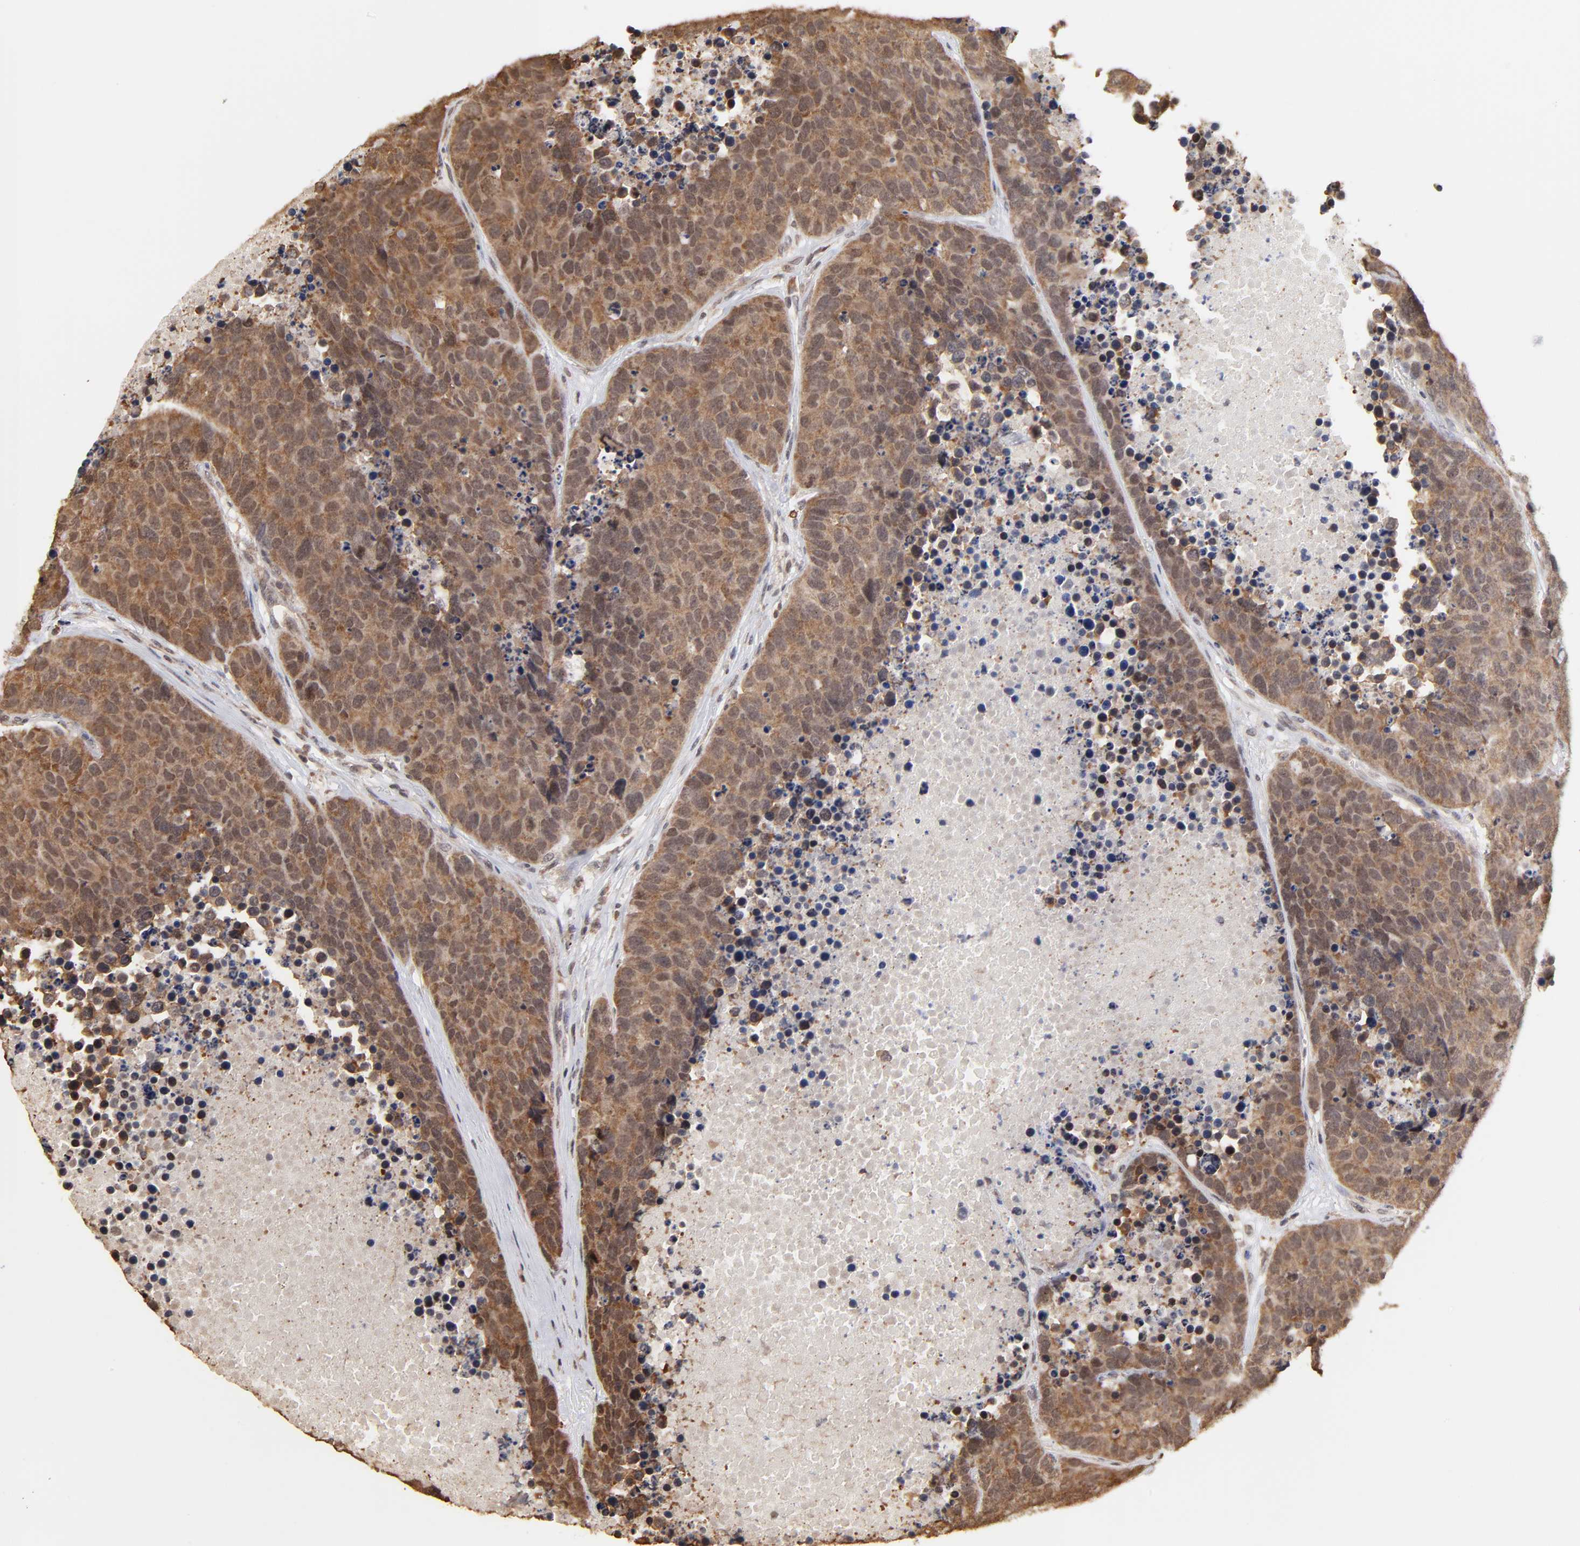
{"staining": {"intensity": "moderate", "quantity": ">75%", "location": "cytoplasmic/membranous"}, "tissue": "carcinoid", "cell_type": "Tumor cells", "image_type": "cancer", "snomed": [{"axis": "morphology", "description": "Carcinoid, malignant, NOS"}, {"axis": "topography", "description": "Lung"}], "caption": "Immunohistochemical staining of carcinoid exhibits moderate cytoplasmic/membranous protein positivity in about >75% of tumor cells. The staining is performed using DAB brown chromogen to label protein expression. The nuclei are counter-stained blue using hematoxylin.", "gene": "BRPF1", "patient": {"sex": "male", "age": 60}}